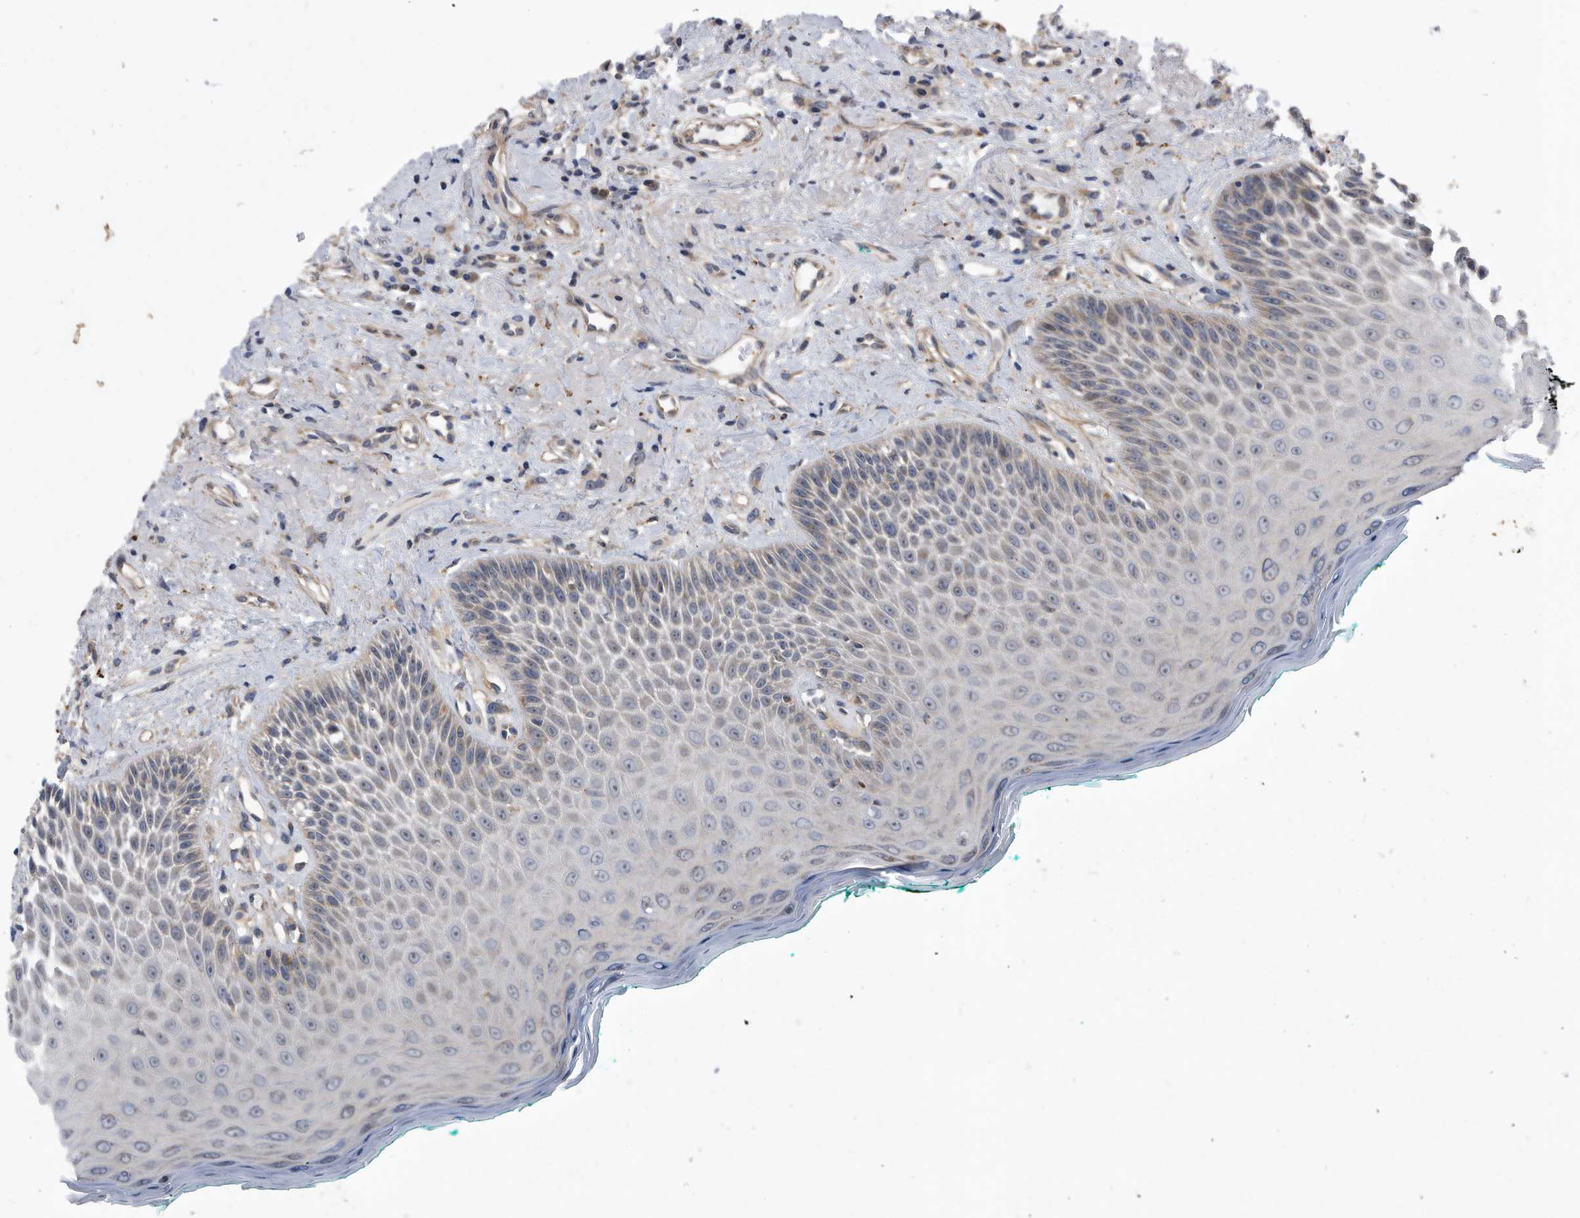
{"staining": {"intensity": "moderate", "quantity": "25%-75%", "location": "cytoplasmic/membranous"}, "tissue": "oral mucosa", "cell_type": "Squamous epithelial cells", "image_type": "normal", "snomed": [{"axis": "morphology", "description": "Normal tissue, NOS"}, {"axis": "topography", "description": "Oral tissue"}], "caption": "Immunohistochemistry (IHC) photomicrograph of unremarkable oral mucosa: human oral mucosa stained using immunohistochemistry exhibits medium levels of moderate protein expression localized specifically in the cytoplasmic/membranous of squamous epithelial cells, appearing as a cytoplasmic/membranous brown color.", "gene": "BAIAP3", "patient": {"sex": "female", "age": 70}}